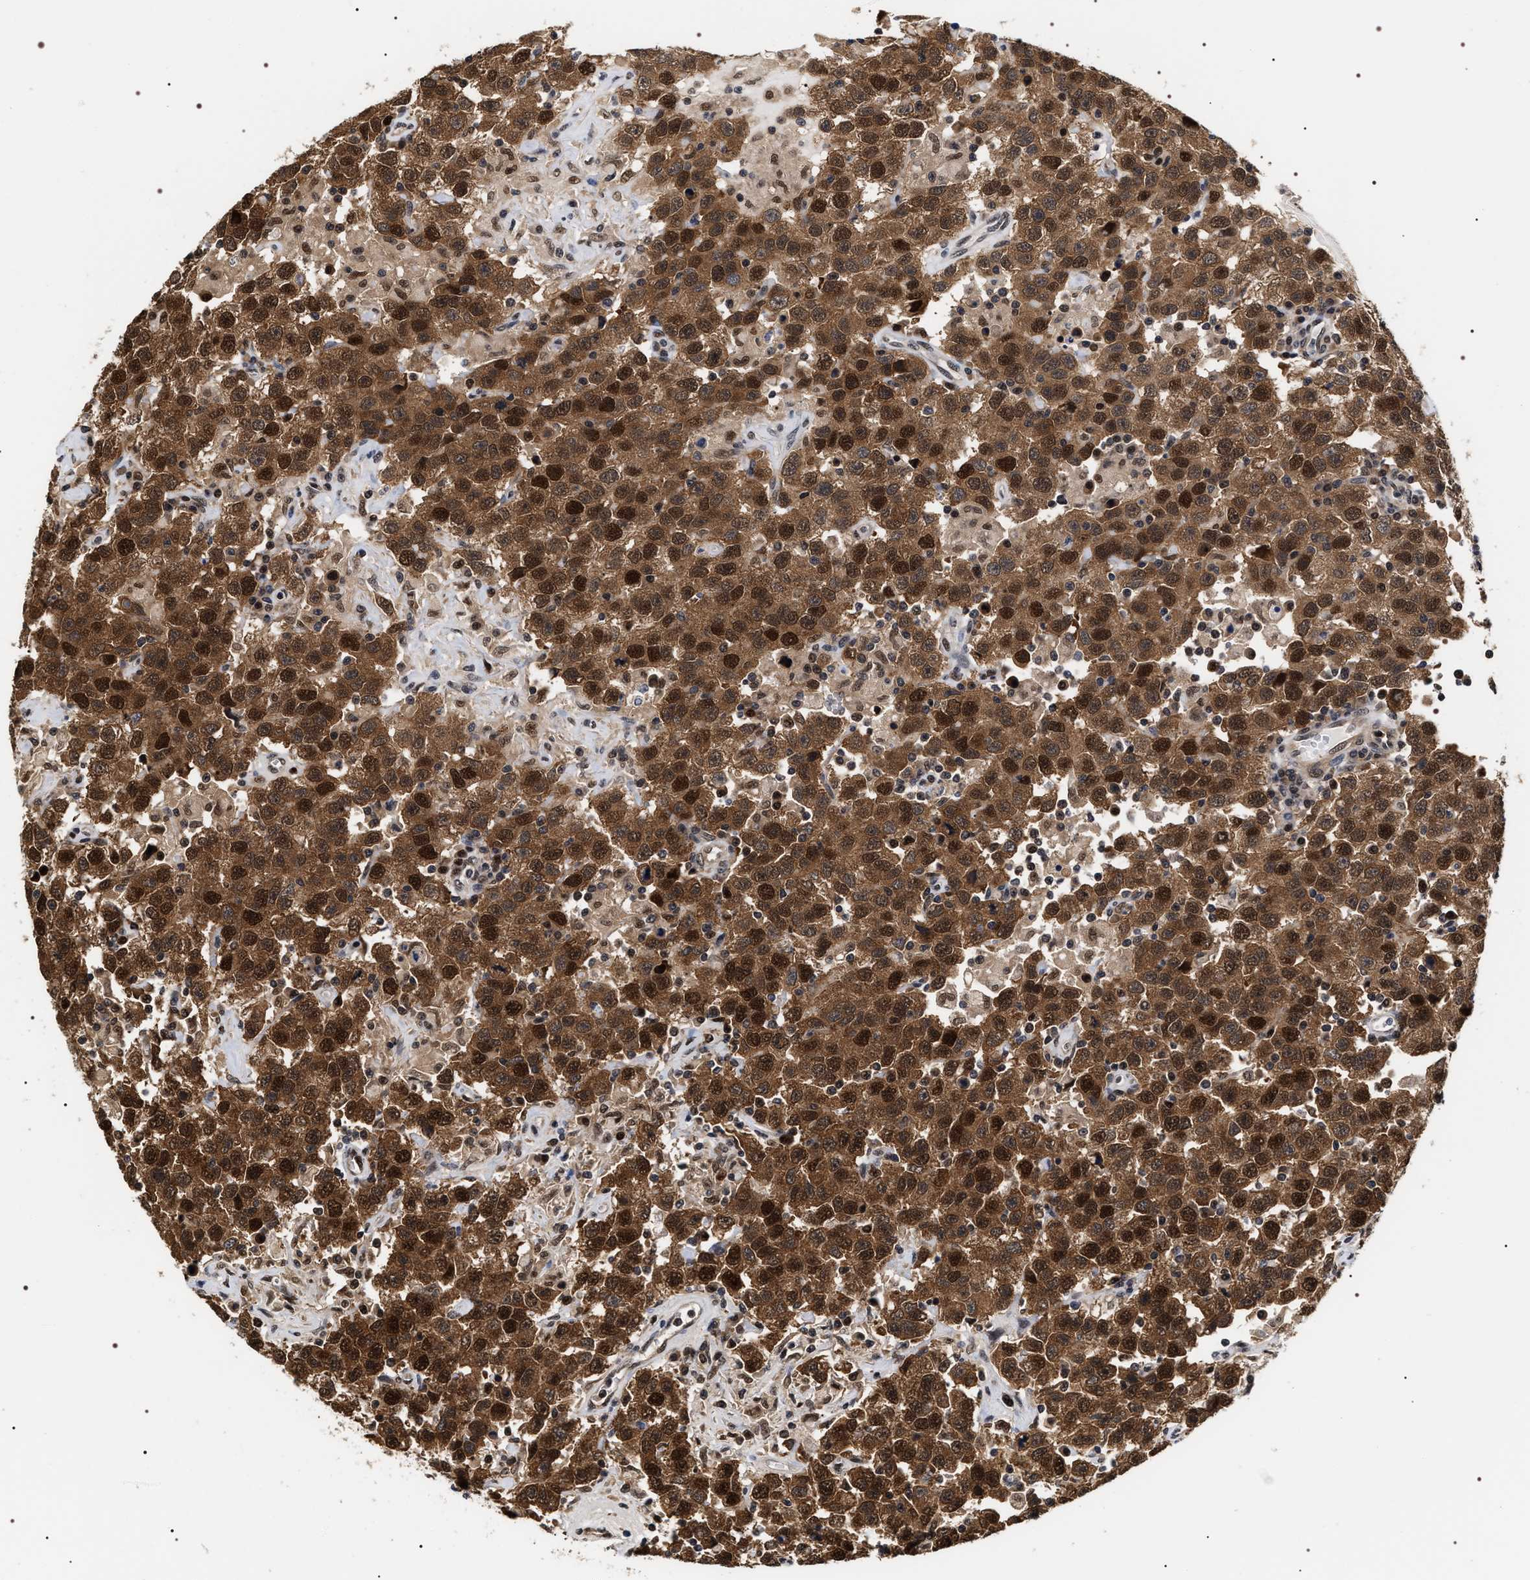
{"staining": {"intensity": "strong", "quantity": ">75%", "location": "cytoplasmic/membranous,nuclear"}, "tissue": "testis cancer", "cell_type": "Tumor cells", "image_type": "cancer", "snomed": [{"axis": "morphology", "description": "Seminoma, NOS"}, {"axis": "topography", "description": "Testis"}], "caption": "Testis cancer (seminoma) was stained to show a protein in brown. There is high levels of strong cytoplasmic/membranous and nuclear expression in approximately >75% of tumor cells.", "gene": "BAG6", "patient": {"sex": "male", "age": 41}}